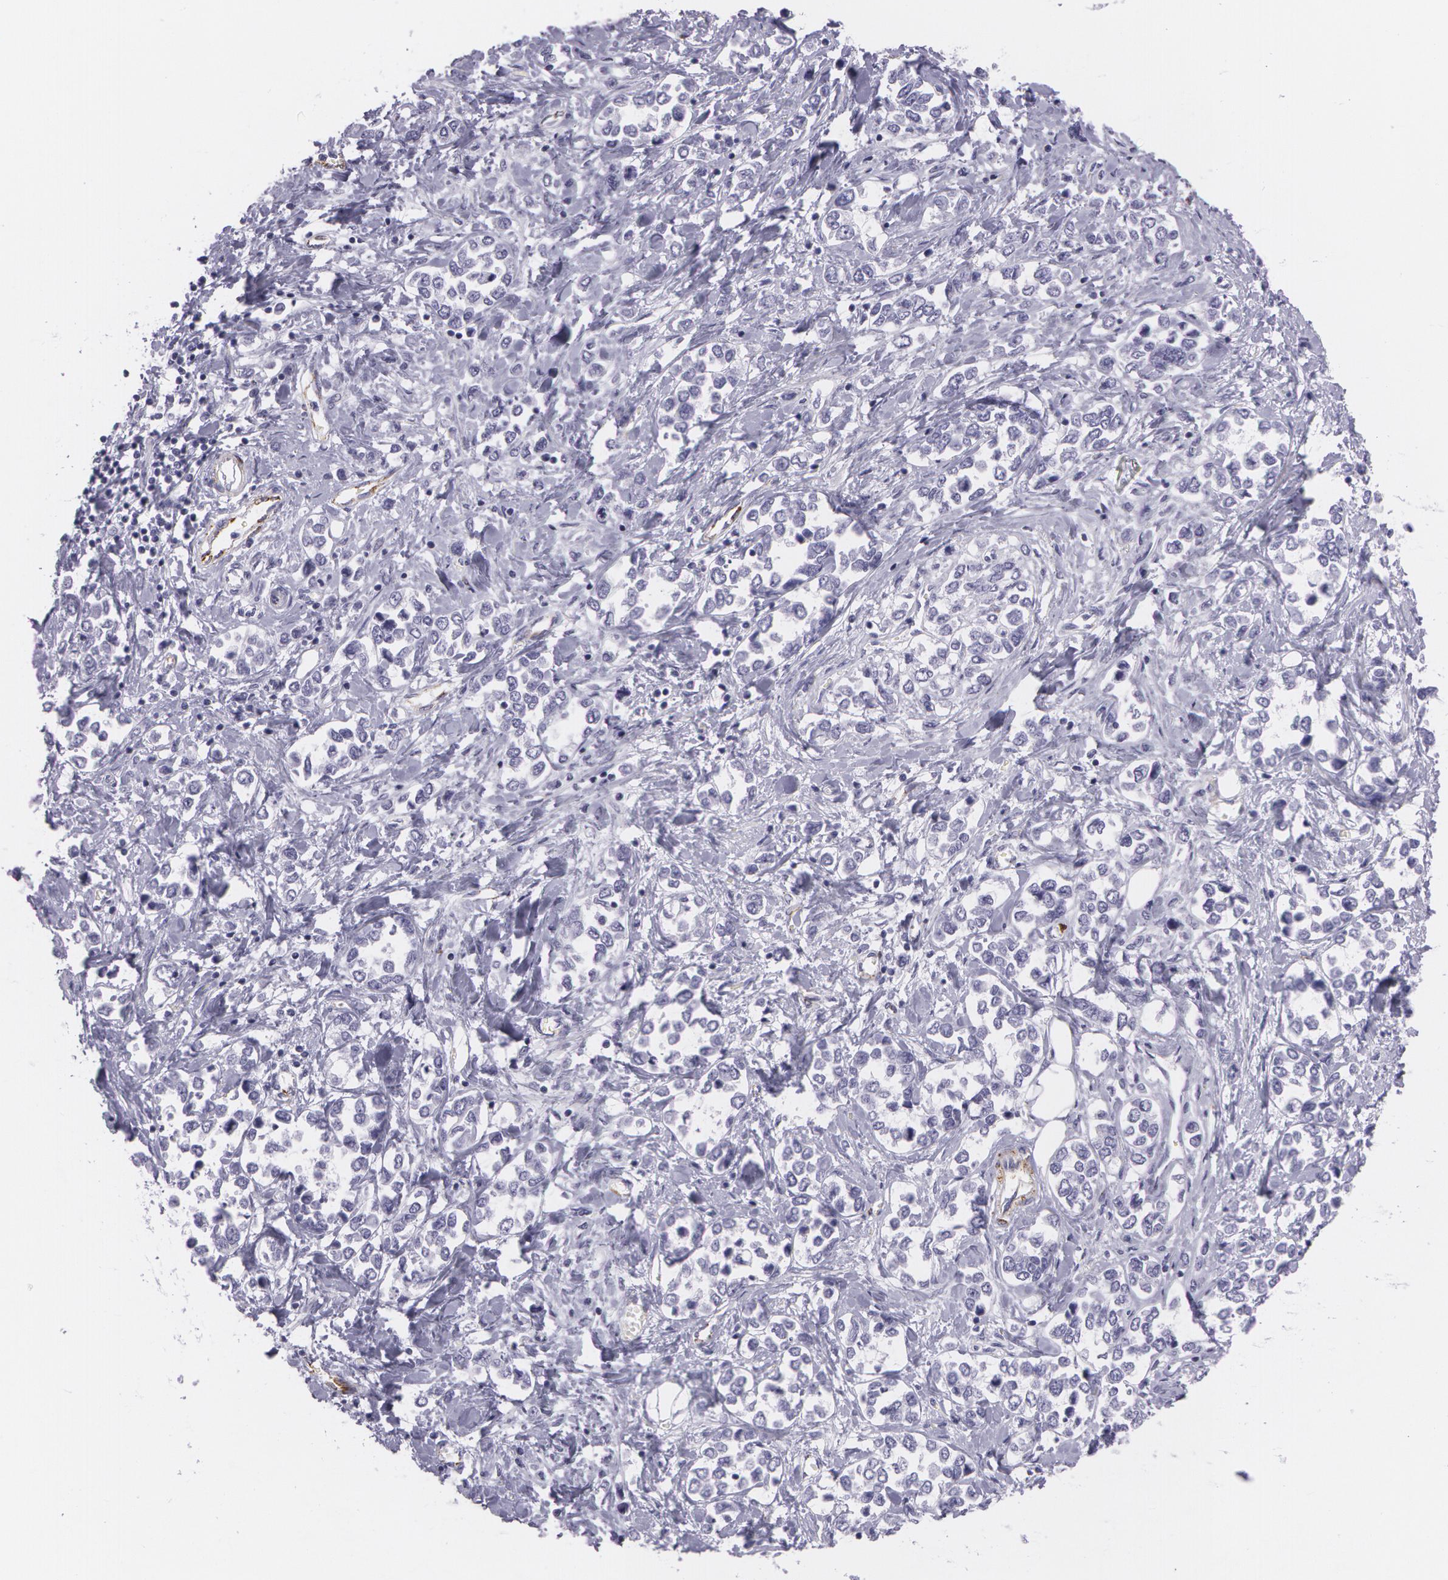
{"staining": {"intensity": "negative", "quantity": "none", "location": "none"}, "tissue": "stomach cancer", "cell_type": "Tumor cells", "image_type": "cancer", "snomed": [{"axis": "morphology", "description": "Adenocarcinoma, NOS"}, {"axis": "topography", "description": "Stomach, upper"}], "caption": "Immunohistochemical staining of stomach cancer (adenocarcinoma) demonstrates no significant staining in tumor cells. (Stains: DAB IHC with hematoxylin counter stain, Microscopy: brightfield microscopy at high magnification).", "gene": "SNCG", "patient": {"sex": "male", "age": 76}}